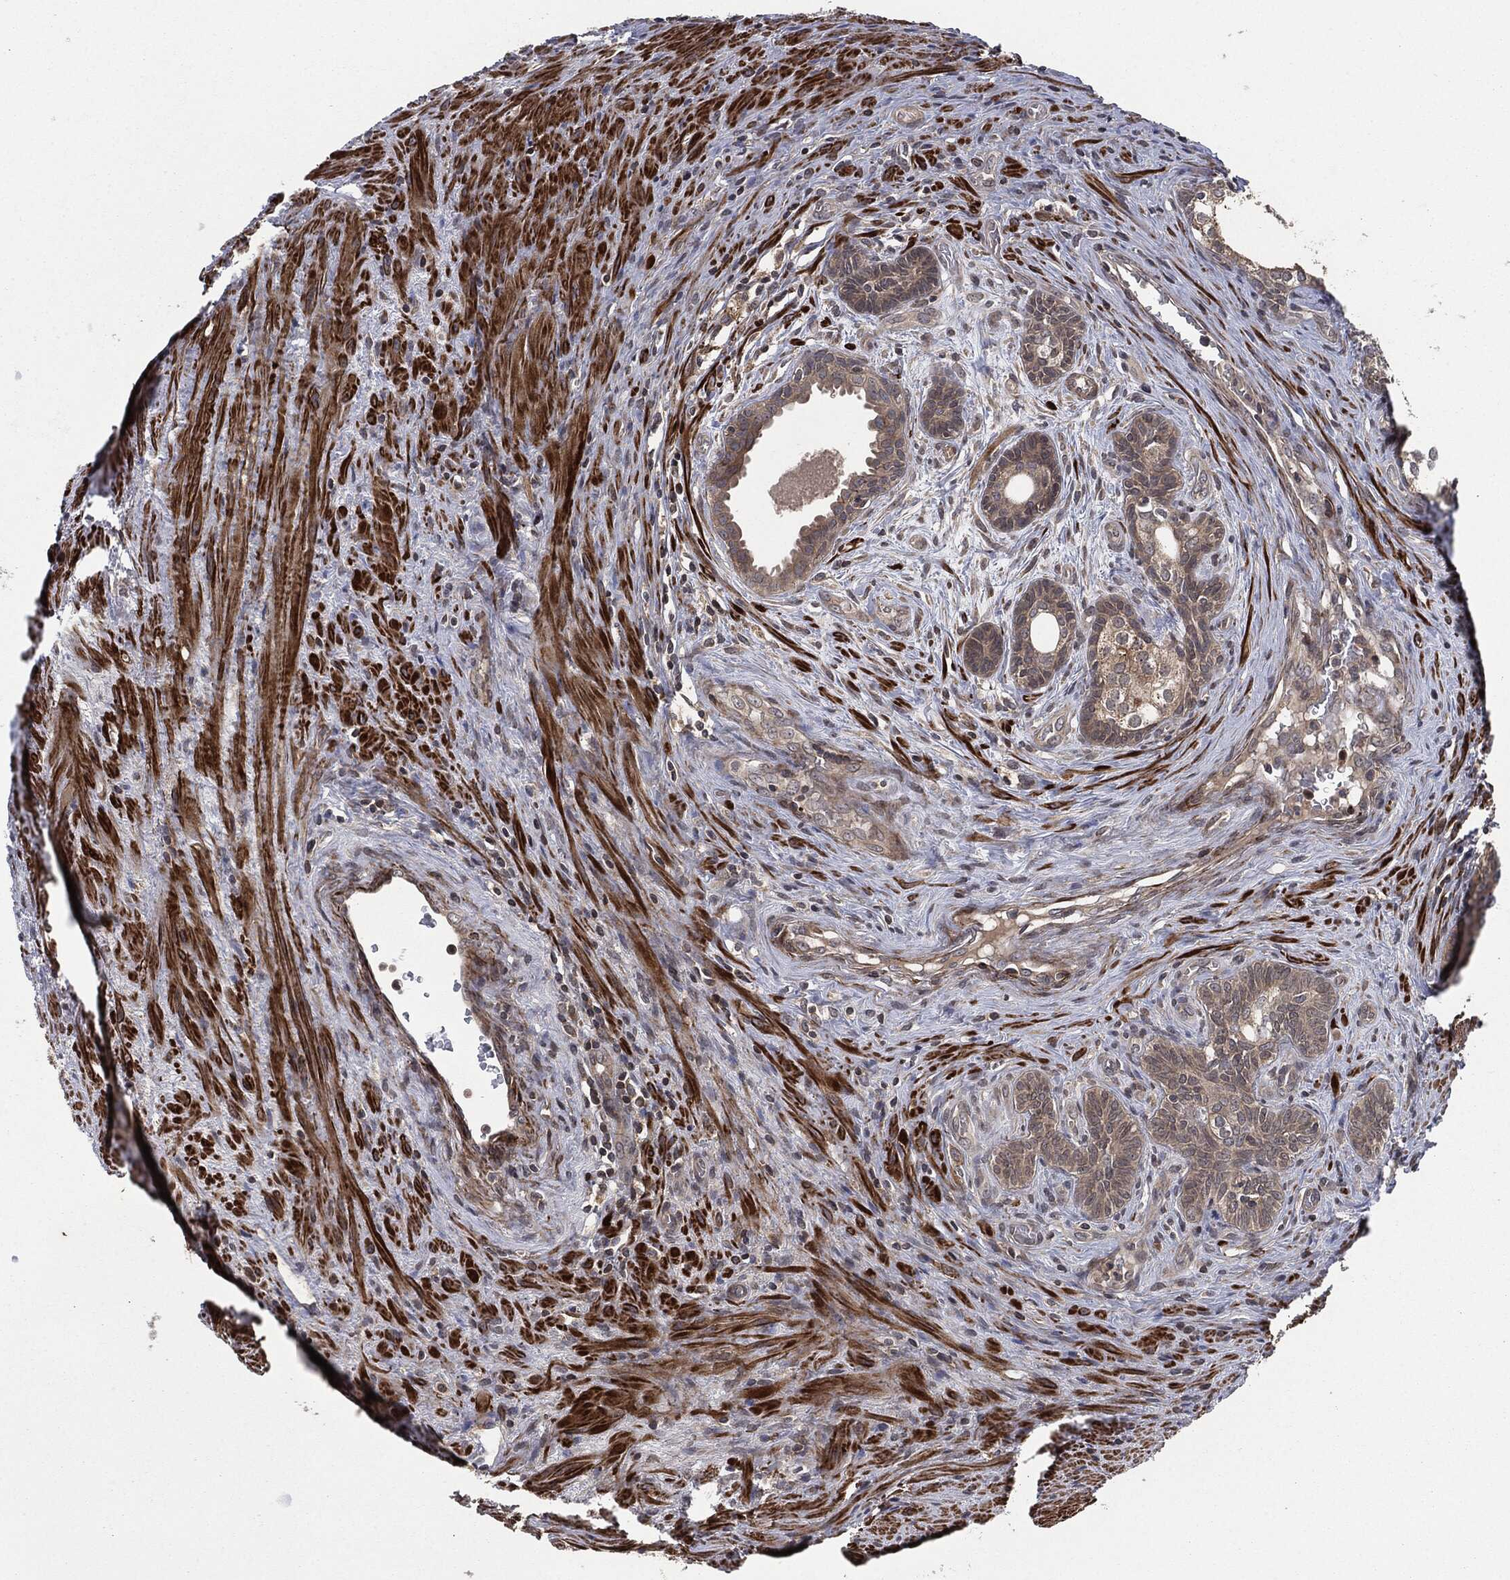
{"staining": {"intensity": "negative", "quantity": "none", "location": "none"}, "tissue": "prostate cancer", "cell_type": "Tumor cells", "image_type": "cancer", "snomed": [{"axis": "morphology", "description": "Adenocarcinoma, NOS"}, {"axis": "morphology", "description": "Adenocarcinoma, High grade"}, {"axis": "topography", "description": "Prostate"}], "caption": "Tumor cells are negative for protein expression in human prostate adenocarcinoma. The staining was performed using DAB (3,3'-diaminobenzidine) to visualize the protein expression in brown, while the nuclei were stained in blue with hematoxylin (Magnification: 20x).", "gene": "UBR1", "patient": {"sex": "male", "age": 61}}